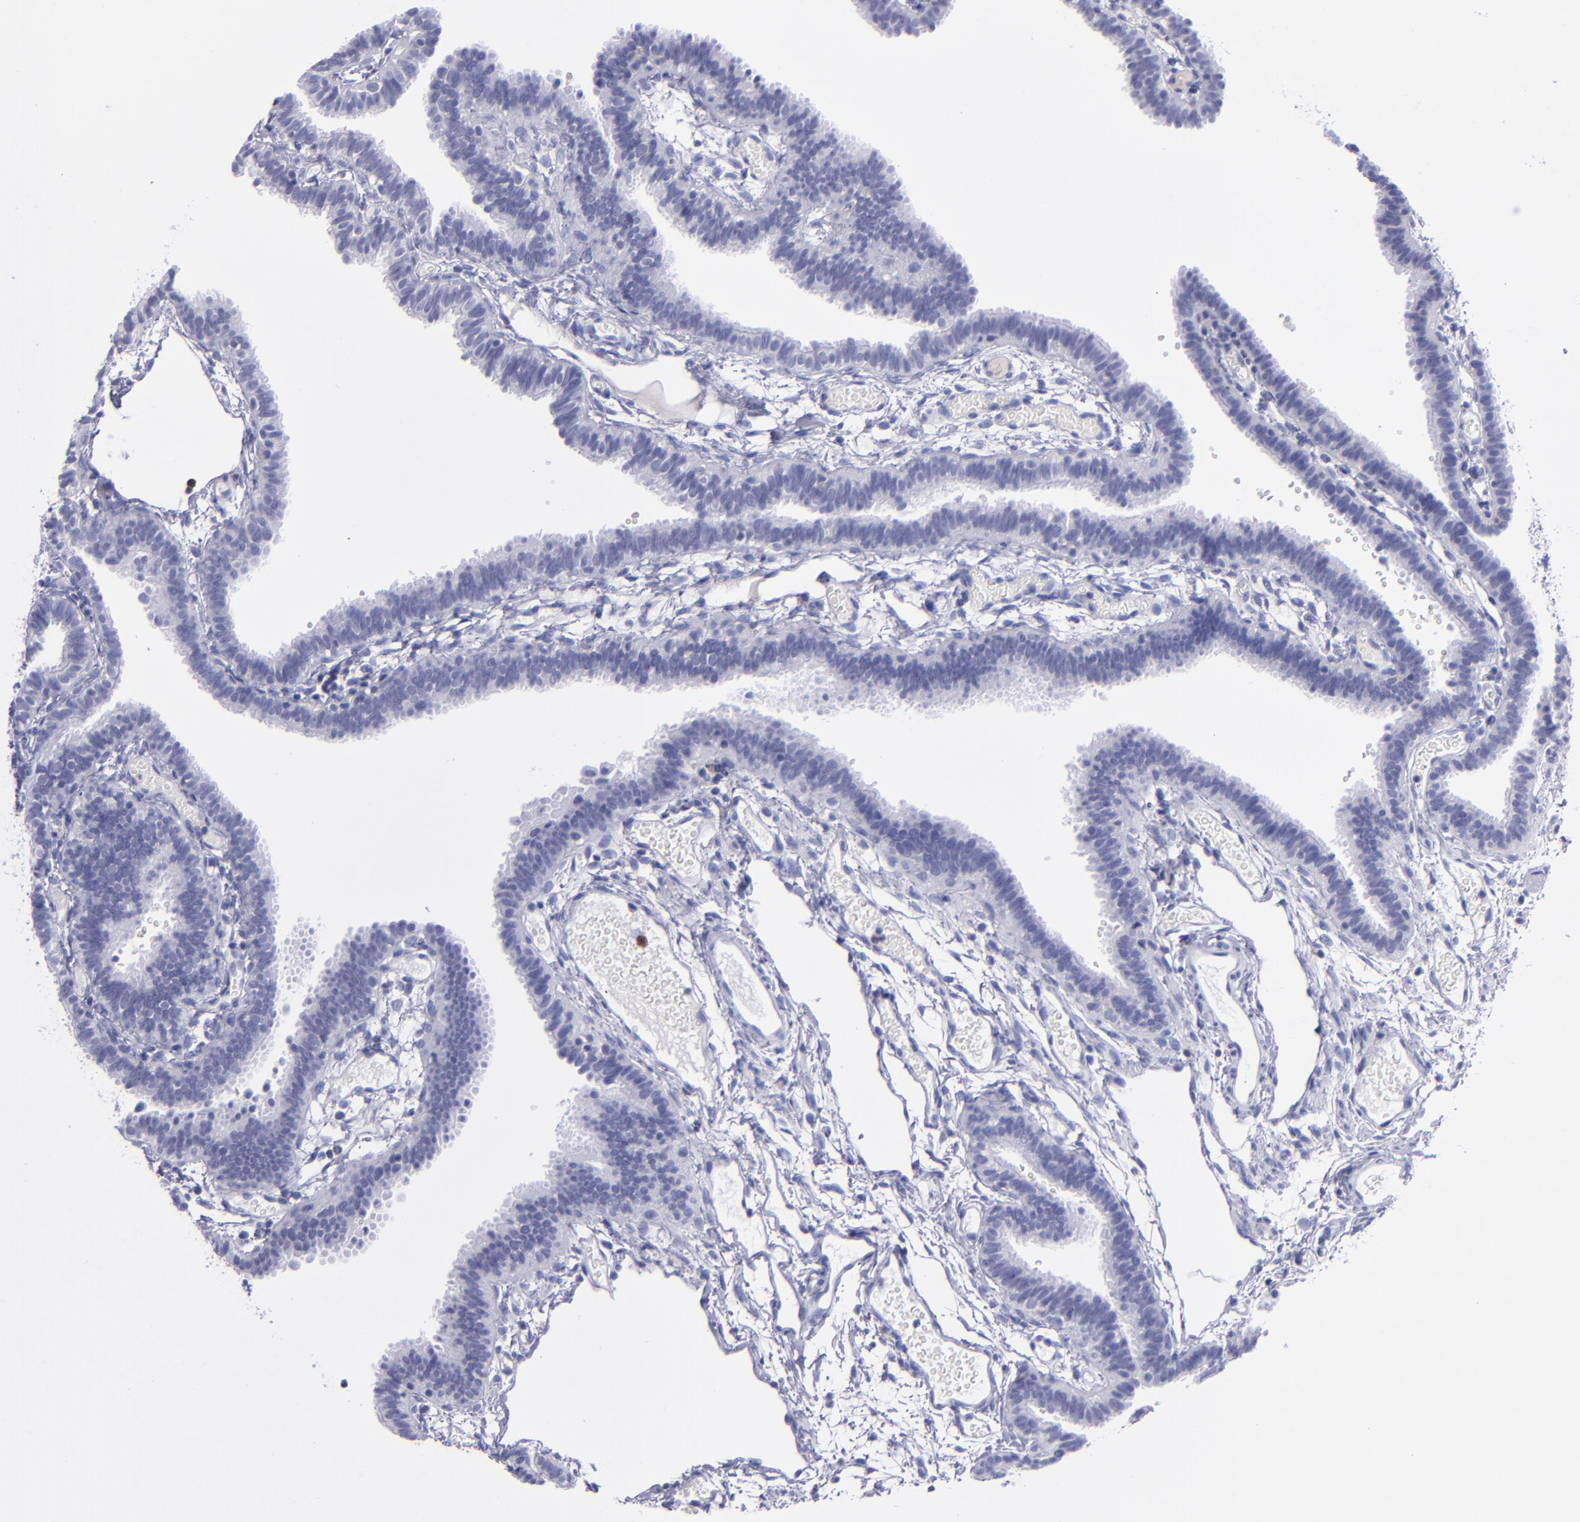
{"staining": {"intensity": "negative", "quantity": "none", "location": "none"}, "tissue": "fallopian tube", "cell_type": "Glandular cells", "image_type": "normal", "snomed": [{"axis": "morphology", "description": "Normal tissue, NOS"}, {"axis": "topography", "description": "Fallopian tube"}], "caption": "Immunohistochemistry (IHC) image of benign human fallopian tube stained for a protein (brown), which demonstrates no positivity in glandular cells. (Brightfield microscopy of DAB (3,3'-diaminobenzidine) immunohistochemistry (IHC) at high magnification).", "gene": "CD37", "patient": {"sex": "female", "age": 29}}